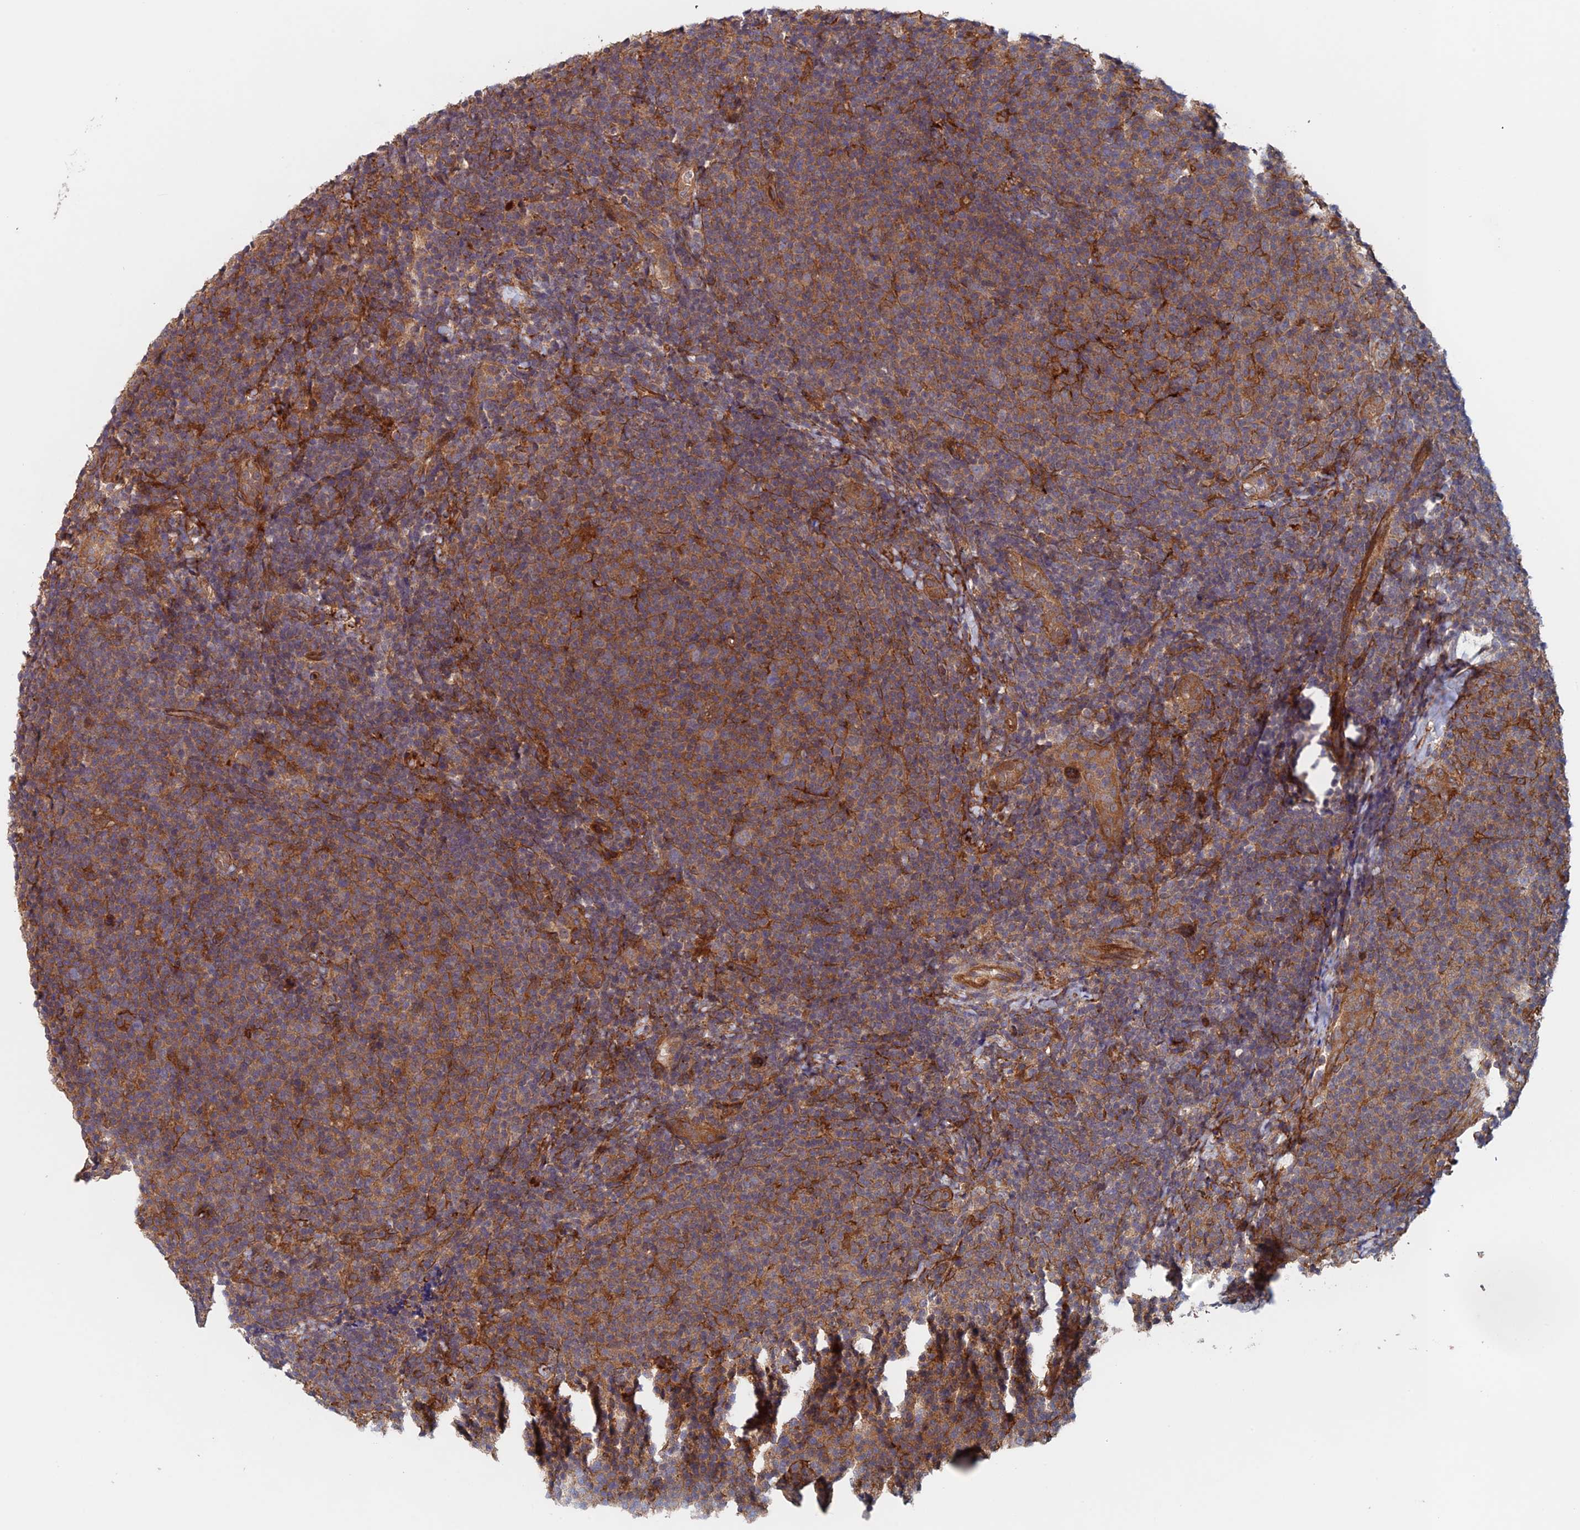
{"staining": {"intensity": "moderate", "quantity": ">75%", "location": "cytoplasmic/membranous"}, "tissue": "lymphoma", "cell_type": "Tumor cells", "image_type": "cancer", "snomed": [{"axis": "morphology", "description": "Malignant lymphoma, non-Hodgkin's type, Low grade"}, {"axis": "topography", "description": "Lymph node"}], "caption": "Protein expression analysis of lymphoma displays moderate cytoplasmic/membranous positivity in approximately >75% of tumor cells.", "gene": "NUDT16L1", "patient": {"sex": "male", "age": 66}}